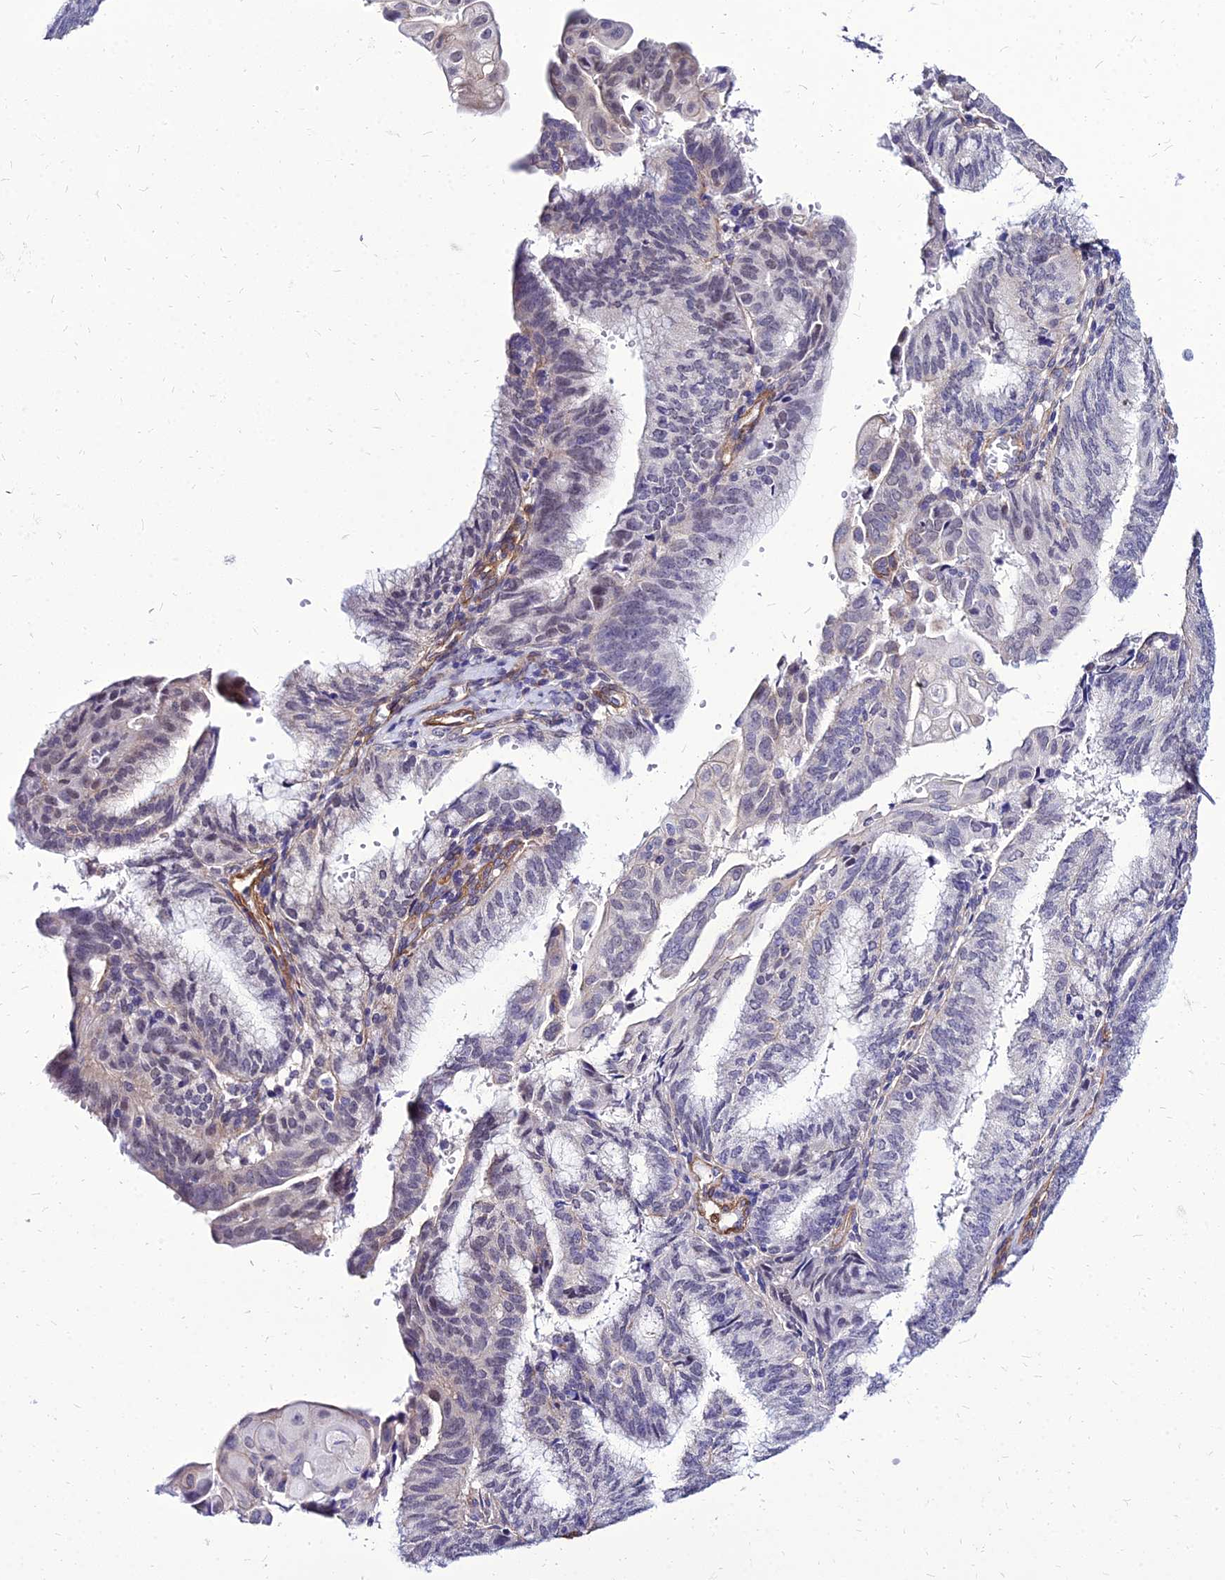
{"staining": {"intensity": "weak", "quantity": "<25%", "location": "nuclear"}, "tissue": "endometrial cancer", "cell_type": "Tumor cells", "image_type": "cancer", "snomed": [{"axis": "morphology", "description": "Adenocarcinoma, NOS"}, {"axis": "topography", "description": "Endometrium"}], "caption": "Immunohistochemistry (IHC) photomicrograph of neoplastic tissue: endometrial adenocarcinoma stained with DAB (3,3'-diaminobenzidine) shows no significant protein staining in tumor cells.", "gene": "YEATS2", "patient": {"sex": "female", "age": 49}}